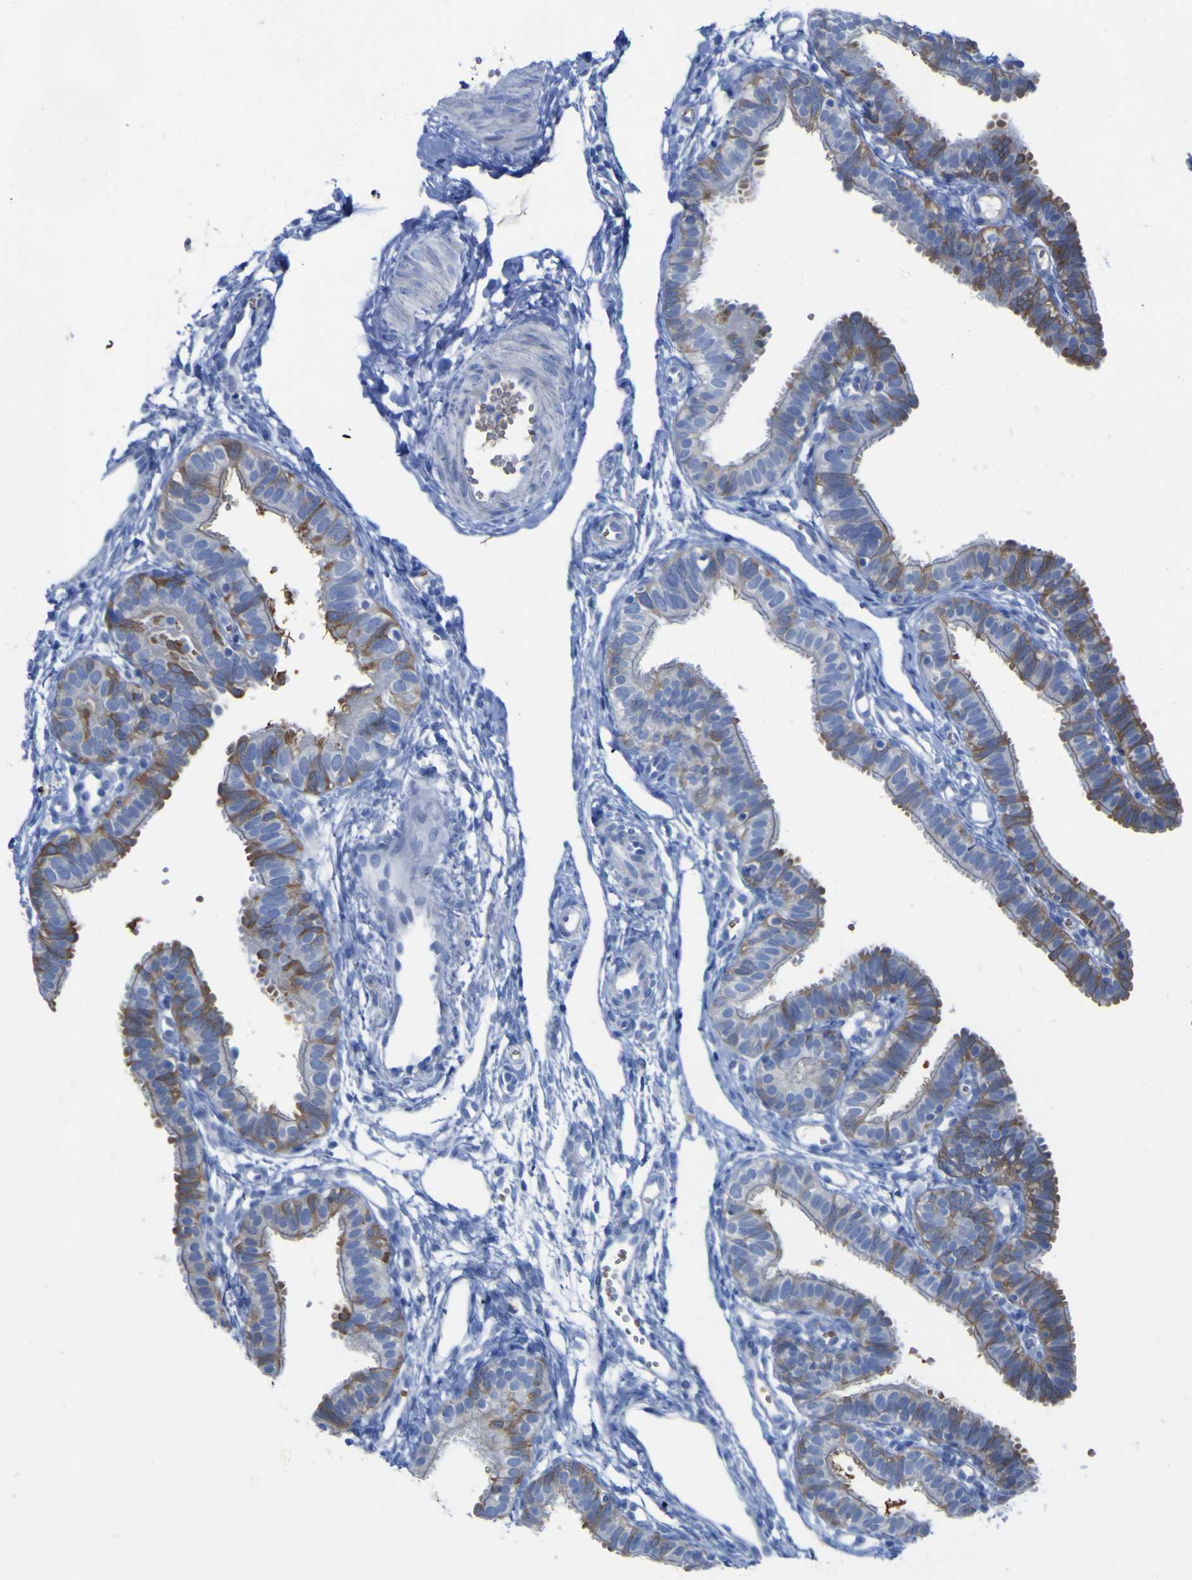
{"staining": {"intensity": "moderate", "quantity": "25%-75%", "location": "cytoplasmic/membranous"}, "tissue": "fallopian tube", "cell_type": "Glandular cells", "image_type": "normal", "snomed": [{"axis": "morphology", "description": "Normal tissue, NOS"}, {"axis": "topography", "description": "Fallopian tube"}, {"axis": "topography", "description": "Placenta"}], "caption": "DAB (3,3'-diaminobenzidine) immunohistochemical staining of unremarkable fallopian tube shows moderate cytoplasmic/membranous protein expression in about 25%-75% of glandular cells.", "gene": "GCM1", "patient": {"sex": "female", "age": 34}}